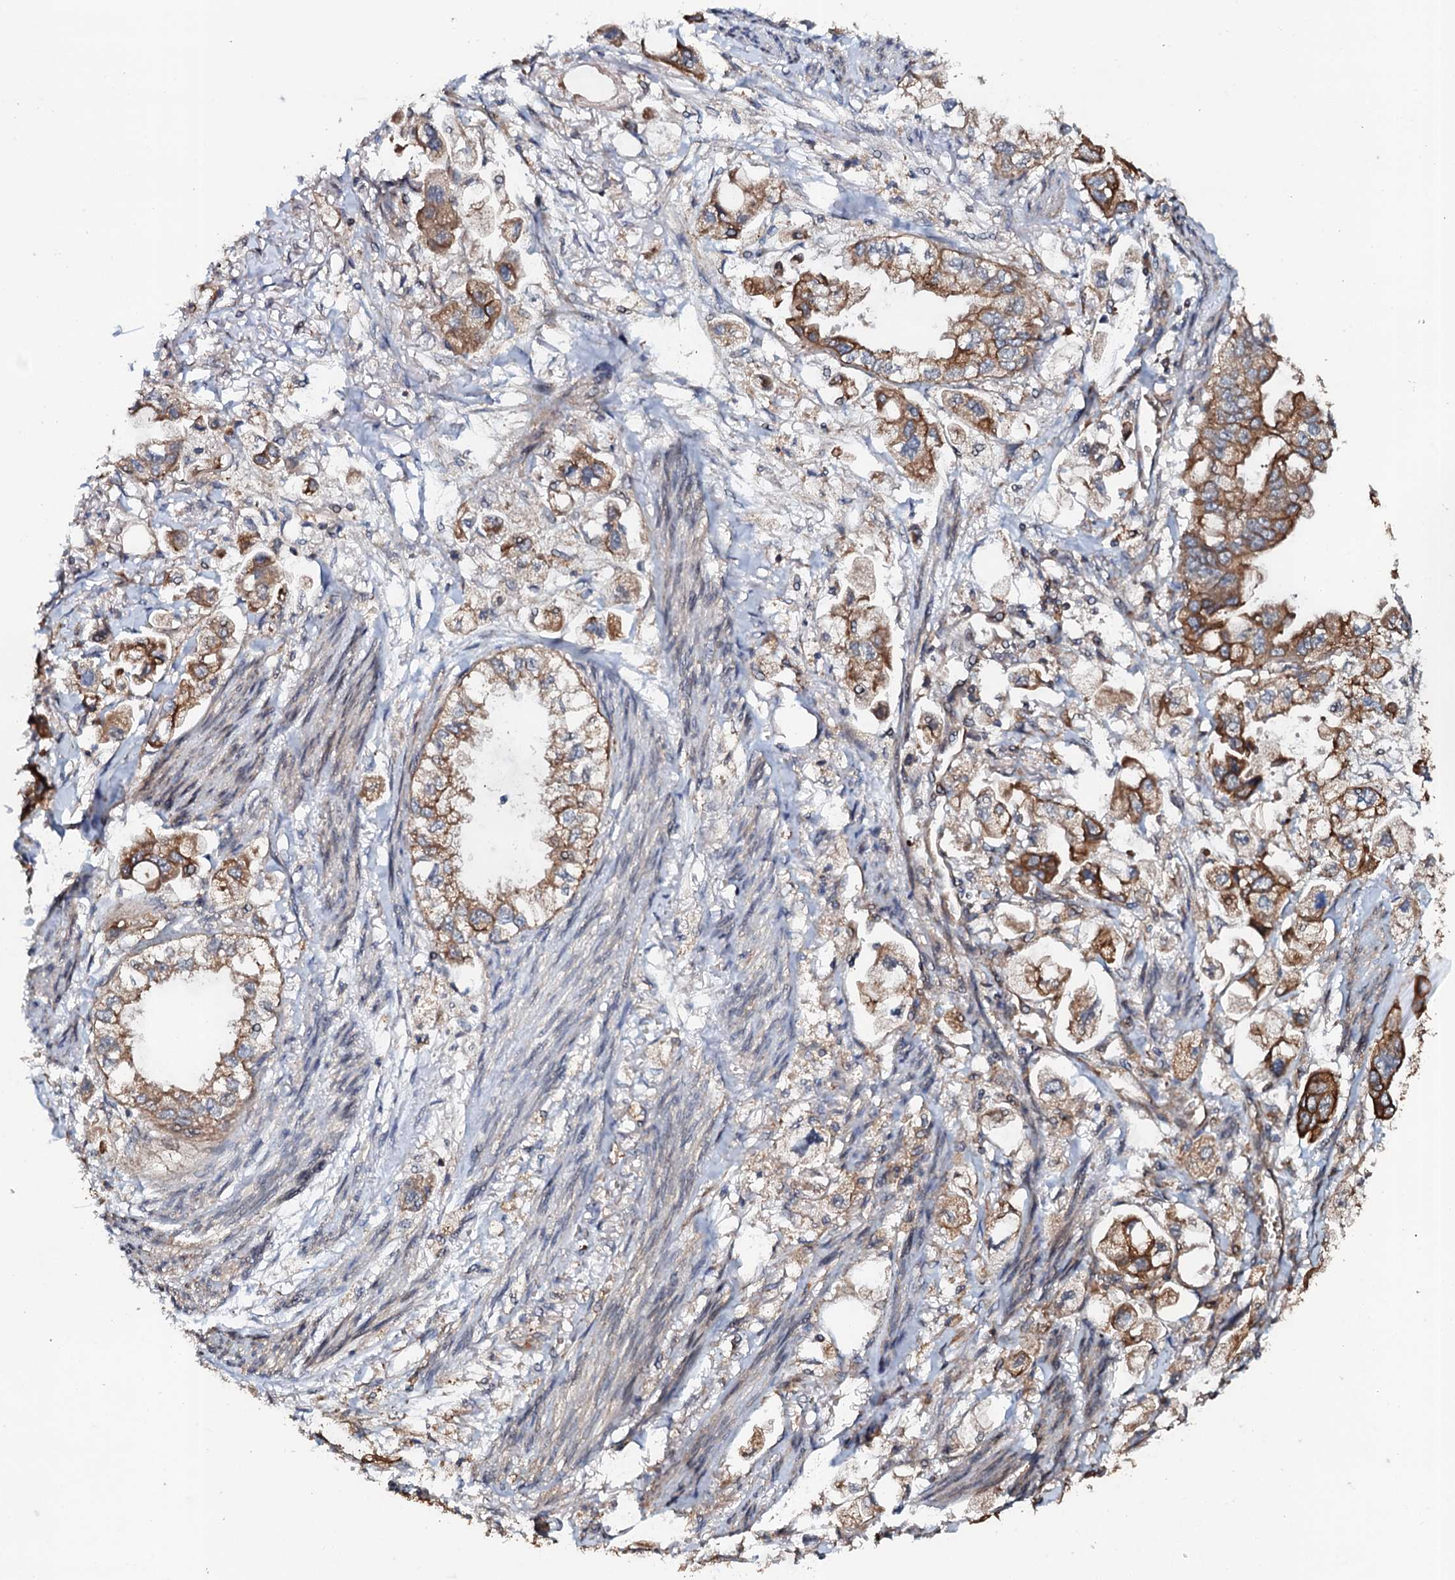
{"staining": {"intensity": "moderate", "quantity": ">75%", "location": "cytoplasmic/membranous"}, "tissue": "stomach cancer", "cell_type": "Tumor cells", "image_type": "cancer", "snomed": [{"axis": "morphology", "description": "Adenocarcinoma, NOS"}, {"axis": "topography", "description": "Stomach"}], "caption": "Moderate cytoplasmic/membranous expression for a protein is present in about >75% of tumor cells of adenocarcinoma (stomach) using immunohistochemistry (IHC).", "gene": "GLCE", "patient": {"sex": "male", "age": 62}}